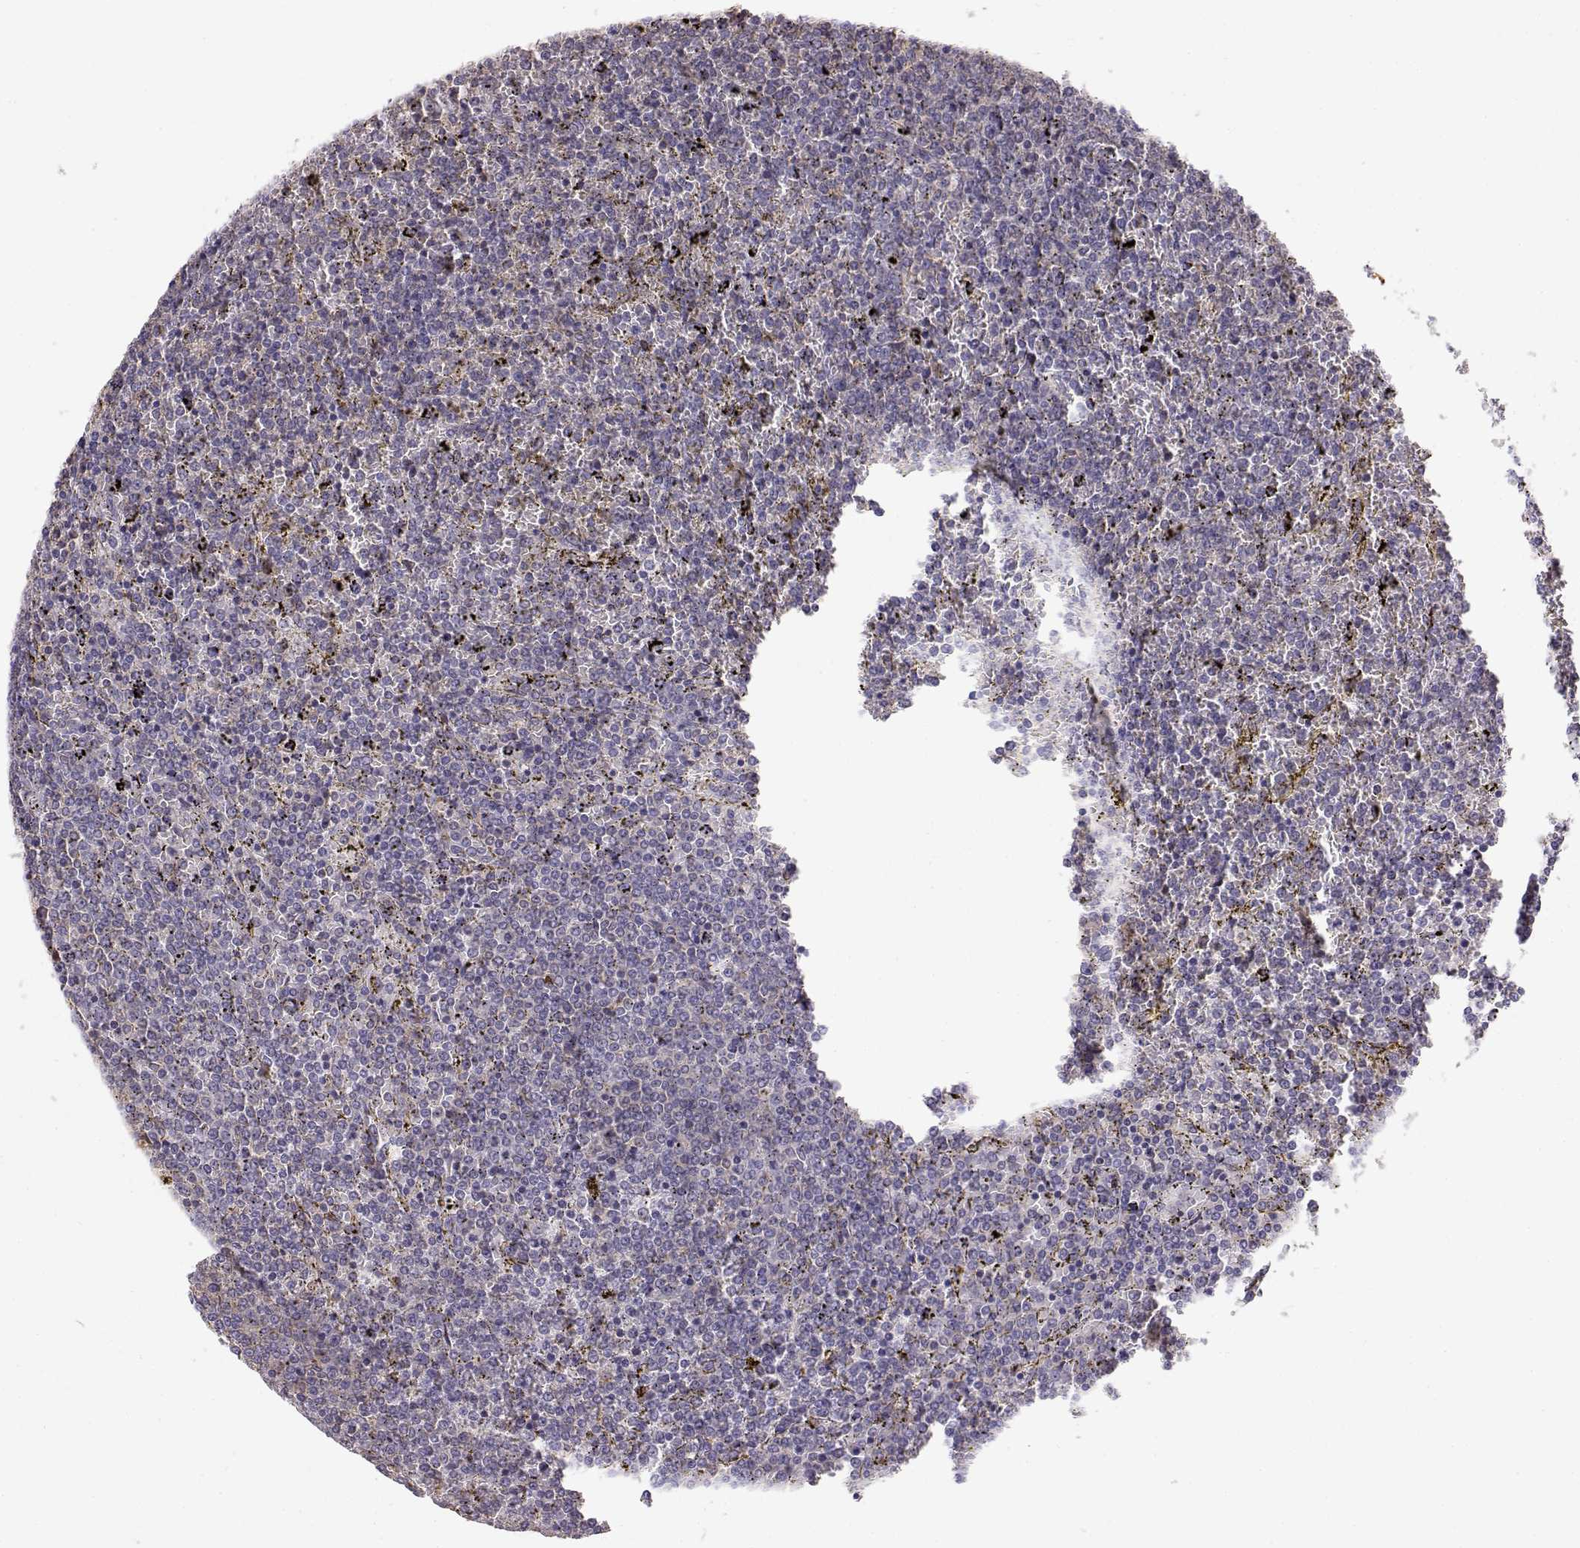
{"staining": {"intensity": "negative", "quantity": "none", "location": "none"}, "tissue": "lymphoma", "cell_type": "Tumor cells", "image_type": "cancer", "snomed": [{"axis": "morphology", "description": "Malignant lymphoma, non-Hodgkin's type, Low grade"}, {"axis": "topography", "description": "Spleen"}], "caption": "A high-resolution histopathology image shows IHC staining of lymphoma, which reveals no significant expression in tumor cells. (DAB immunohistochemistry visualized using brightfield microscopy, high magnification).", "gene": "DAPL1", "patient": {"sex": "female", "age": 77}}